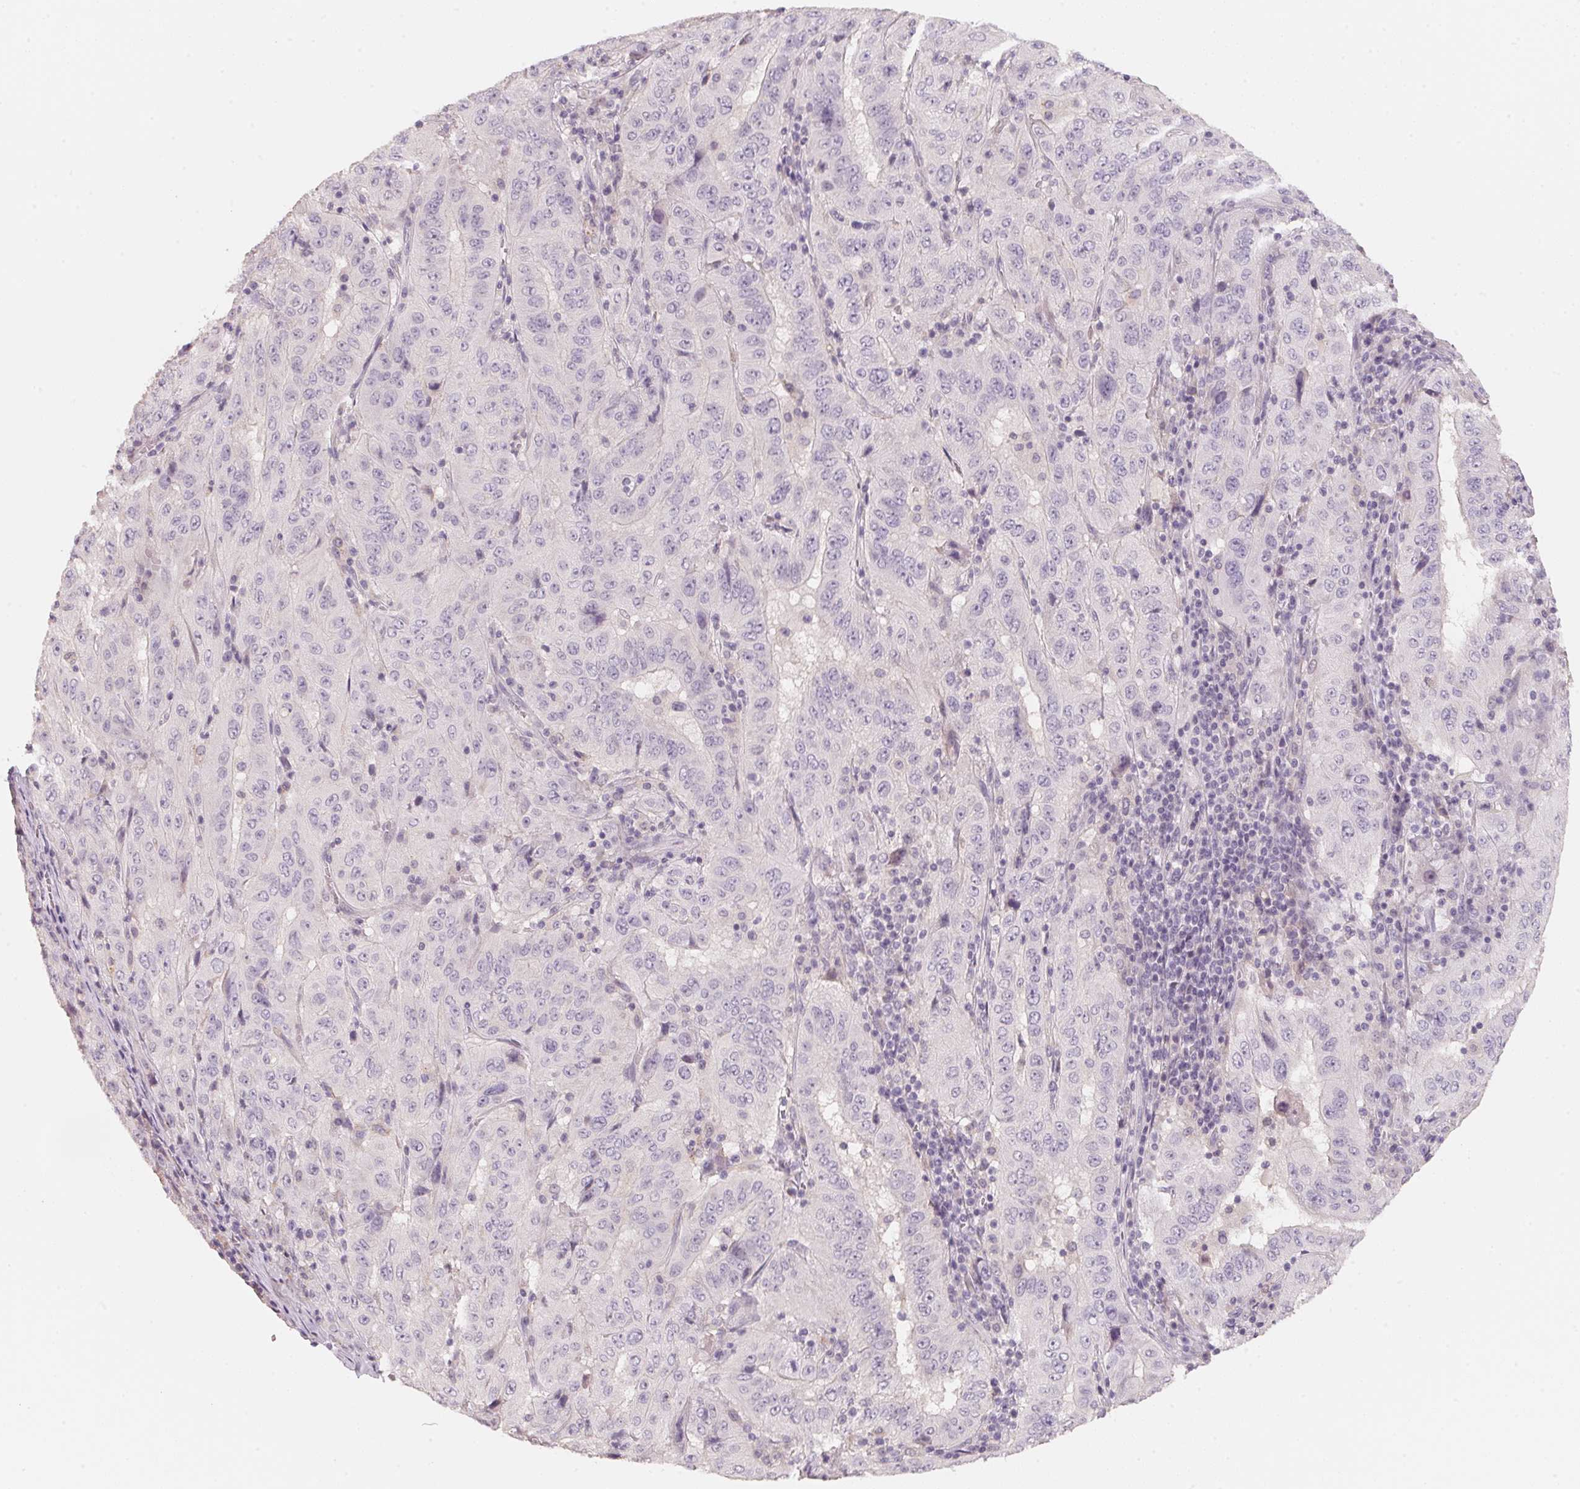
{"staining": {"intensity": "negative", "quantity": "none", "location": "none"}, "tissue": "pancreatic cancer", "cell_type": "Tumor cells", "image_type": "cancer", "snomed": [{"axis": "morphology", "description": "Adenocarcinoma, NOS"}, {"axis": "topography", "description": "Pancreas"}], "caption": "Tumor cells show no significant staining in pancreatic cancer.", "gene": "TREH", "patient": {"sex": "male", "age": 63}}